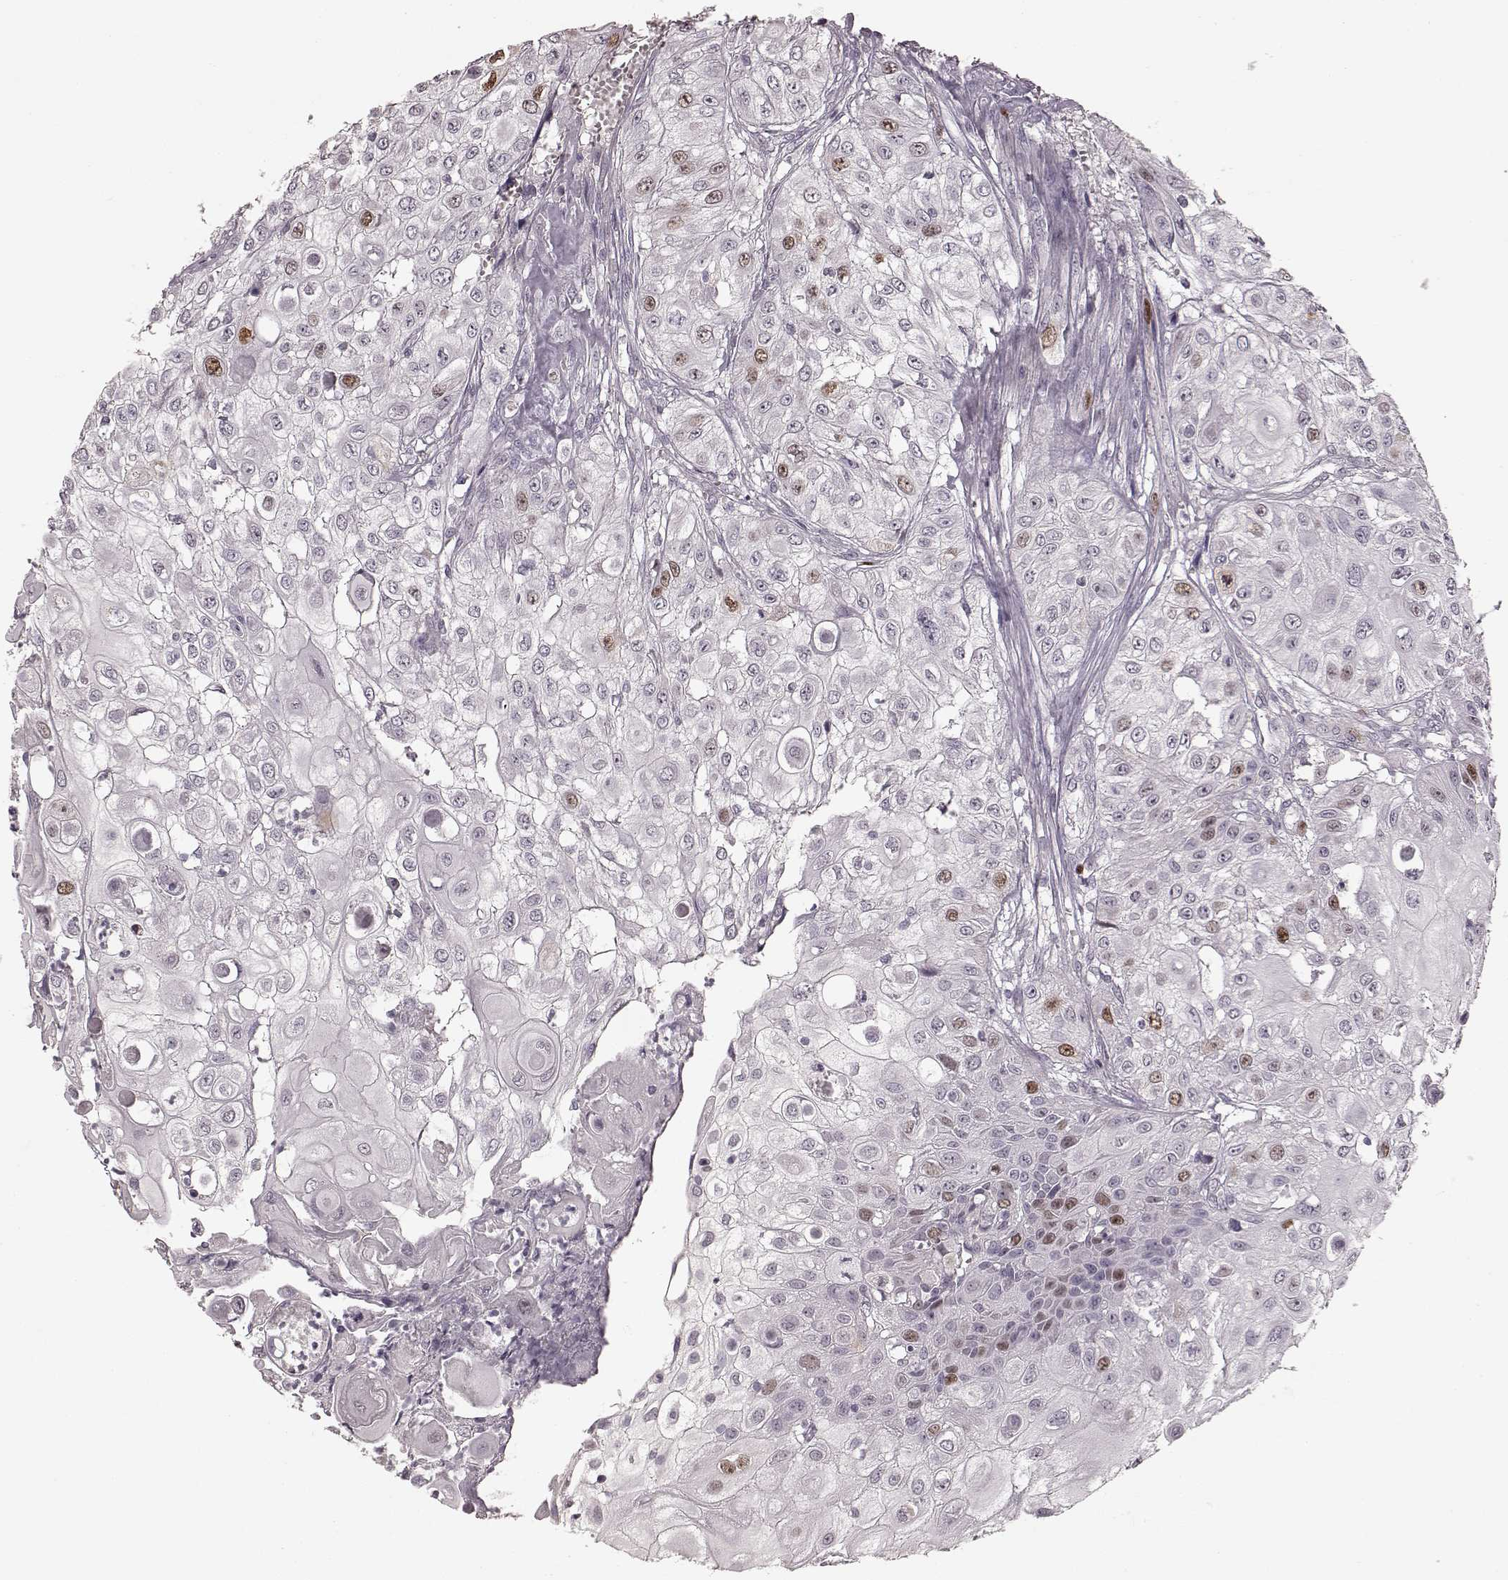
{"staining": {"intensity": "moderate", "quantity": "<25%", "location": "nuclear"}, "tissue": "urothelial cancer", "cell_type": "Tumor cells", "image_type": "cancer", "snomed": [{"axis": "morphology", "description": "Urothelial carcinoma, High grade"}, {"axis": "topography", "description": "Urinary bladder"}], "caption": "Urothelial cancer stained with a protein marker reveals moderate staining in tumor cells.", "gene": "CCNA2", "patient": {"sex": "female", "age": 79}}